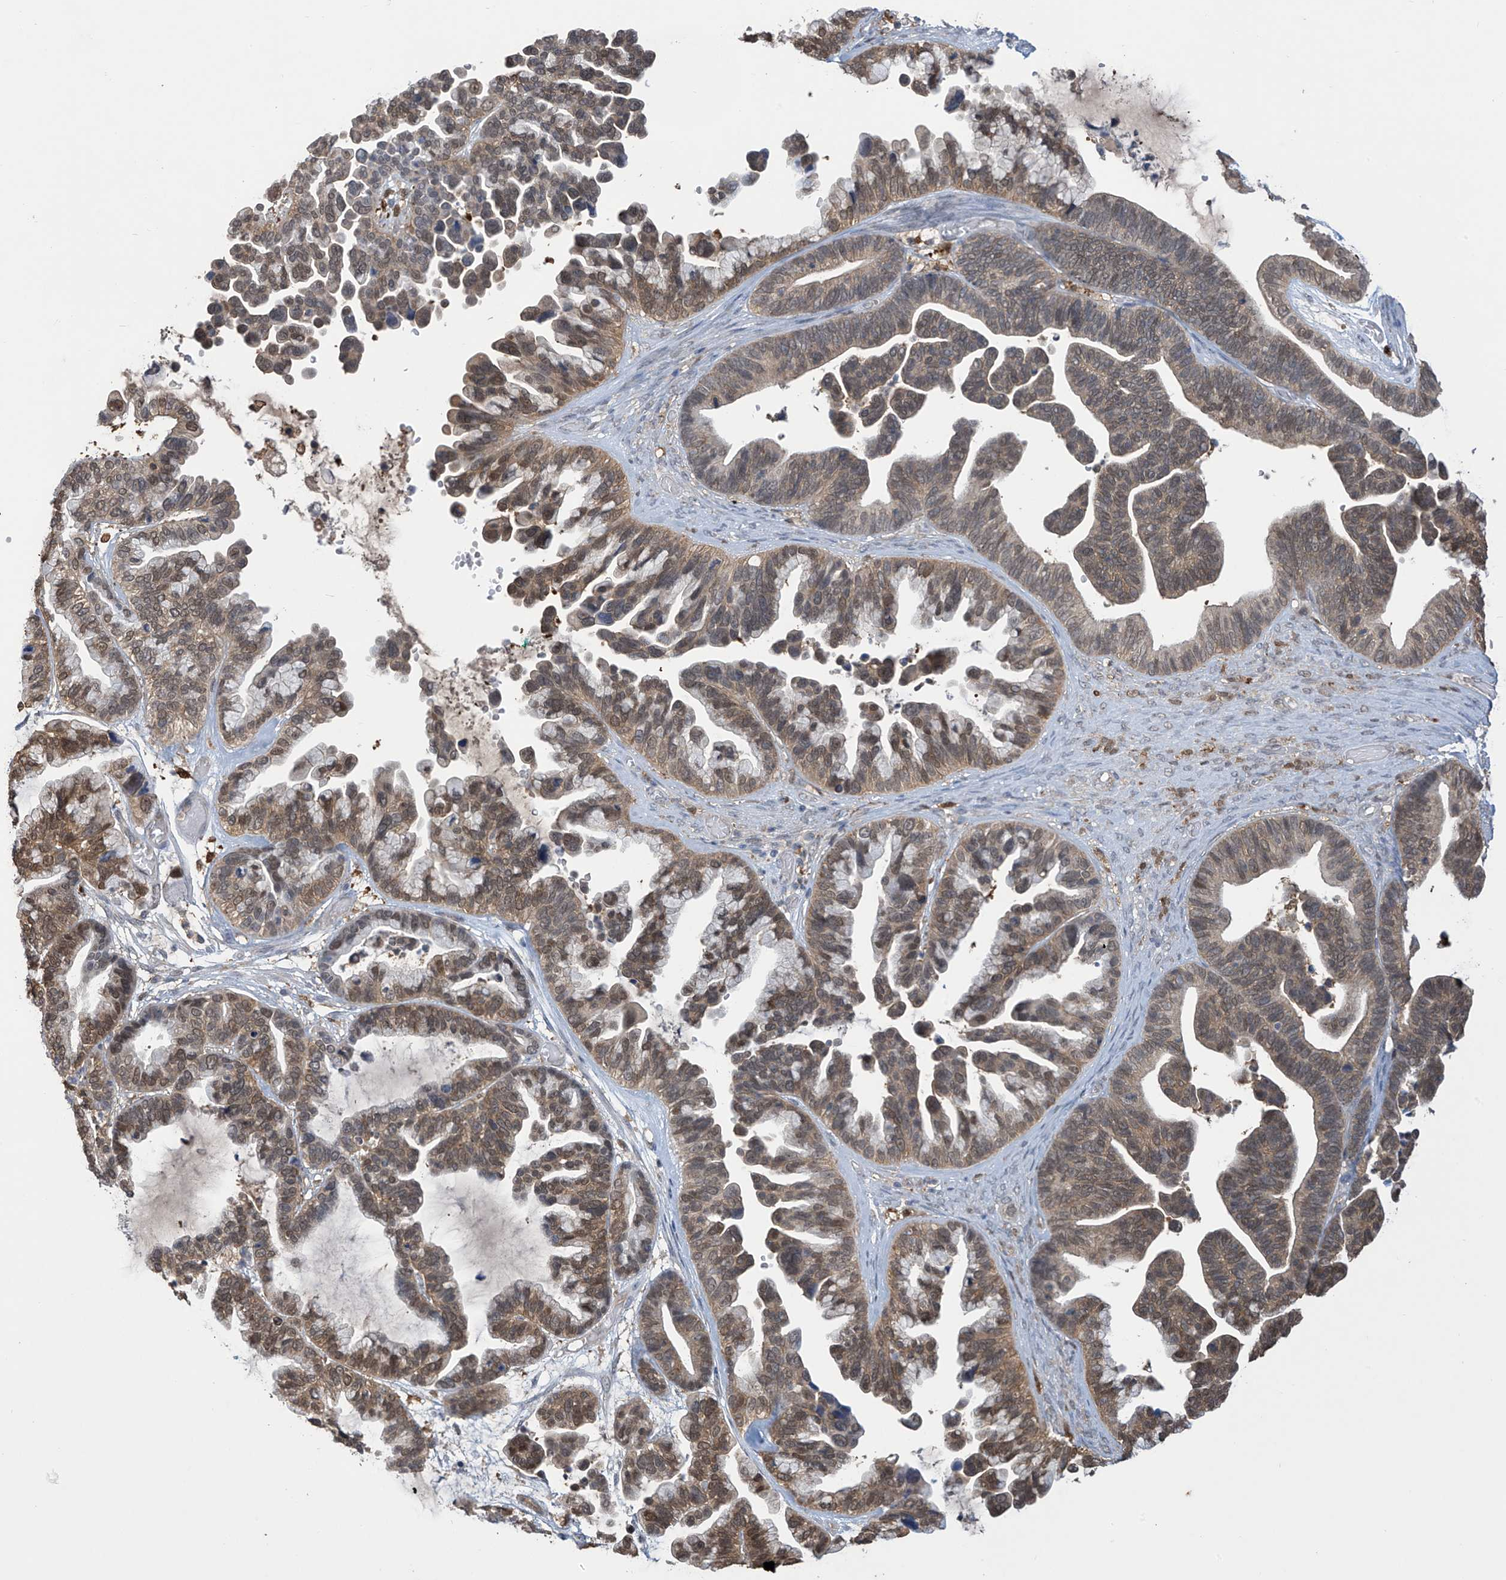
{"staining": {"intensity": "moderate", "quantity": ">75%", "location": "cytoplasmic/membranous,nuclear"}, "tissue": "ovarian cancer", "cell_type": "Tumor cells", "image_type": "cancer", "snomed": [{"axis": "morphology", "description": "Cystadenocarcinoma, serous, NOS"}, {"axis": "topography", "description": "Ovary"}], "caption": "Immunohistochemical staining of ovarian serous cystadenocarcinoma displays moderate cytoplasmic/membranous and nuclear protein expression in approximately >75% of tumor cells. The staining was performed using DAB (3,3'-diaminobenzidine) to visualize the protein expression in brown, while the nuclei were stained in blue with hematoxylin (Magnification: 20x).", "gene": "IDH1", "patient": {"sex": "female", "age": 56}}